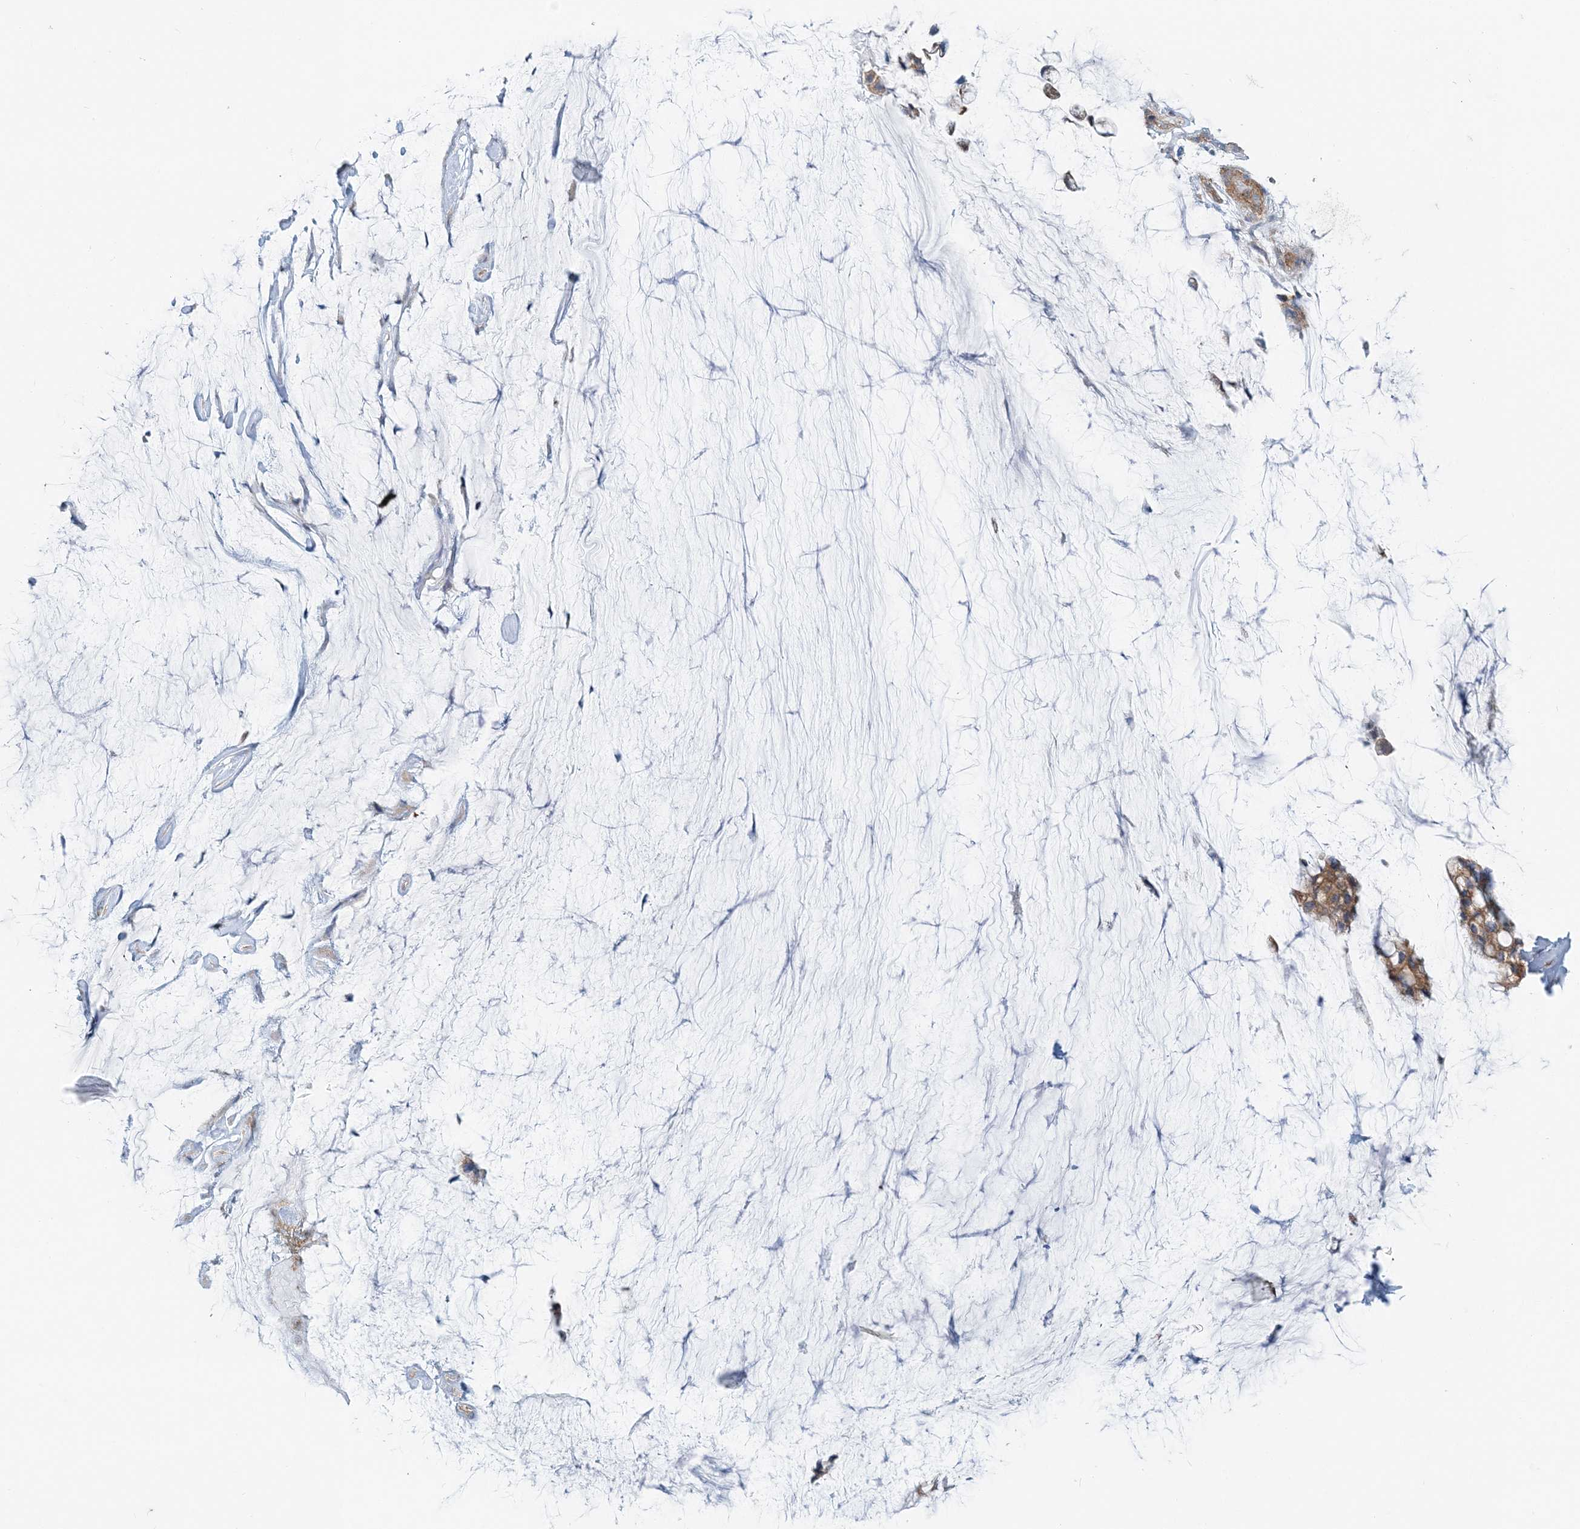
{"staining": {"intensity": "moderate", "quantity": ">75%", "location": "cytoplasmic/membranous"}, "tissue": "ovarian cancer", "cell_type": "Tumor cells", "image_type": "cancer", "snomed": [{"axis": "morphology", "description": "Cystadenocarcinoma, mucinous, NOS"}, {"axis": "topography", "description": "Ovary"}], "caption": "There is medium levels of moderate cytoplasmic/membranous positivity in tumor cells of ovarian cancer (mucinous cystadenocarcinoma), as demonstrated by immunohistochemical staining (brown color).", "gene": "MOB4", "patient": {"sex": "female", "age": 39}}